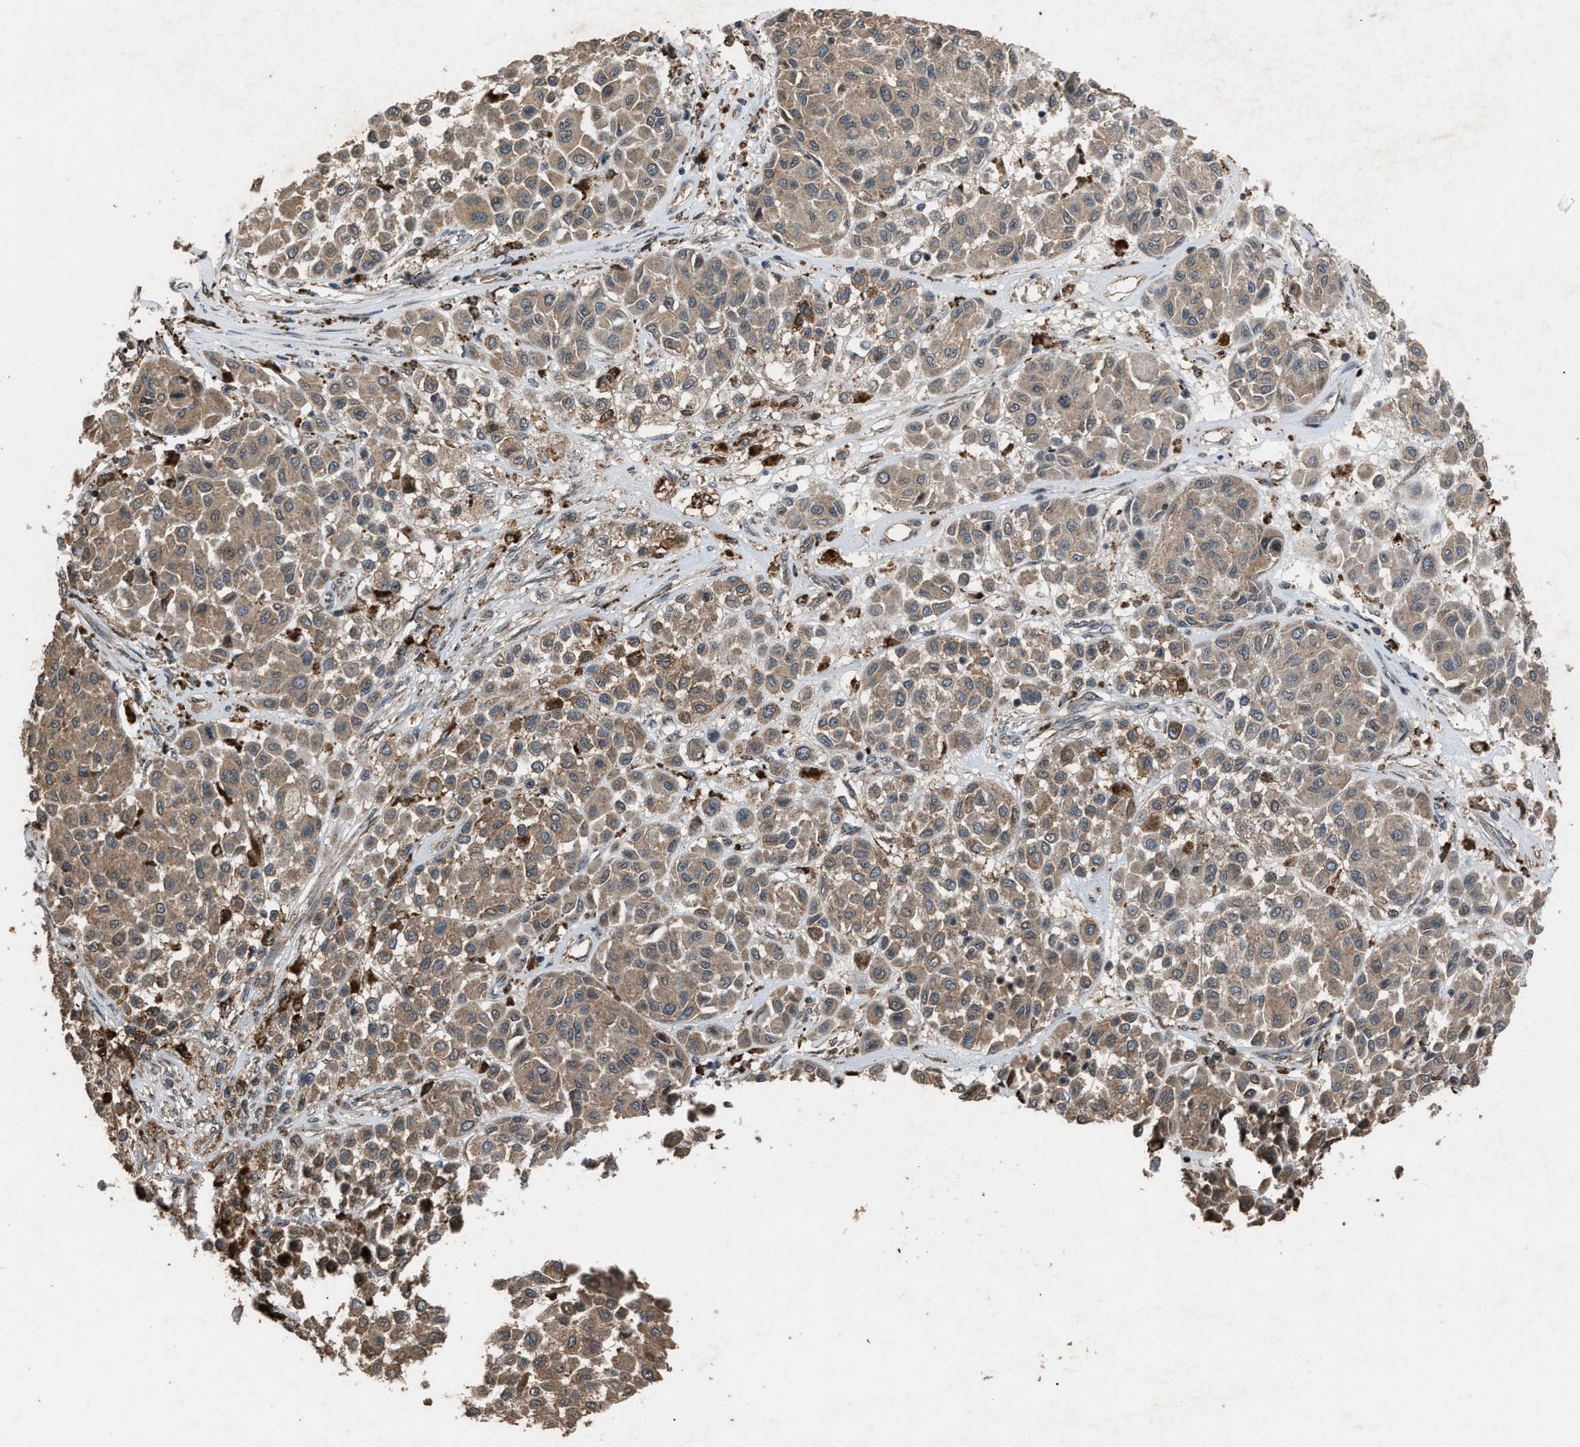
{"staining": {"intensity": "moderate", "quantity": ">75%", "location": "cytoplasmic/membranous"}, "tissue": "melanoma", "cell_type": "Tumor cells", "image_type": "cancer", "snomed": [{"axis": "morphology", "description": "Malignant melanoma, Metastatic site"}, {"axis": "topography", "description": "Soft tissue"}], "caption": "IHC micrograph of human melanoma stained for a protein (brown), which demonstrates medium levels of moderate cytoplasmic/membranous positivity in about >75% of tumor cells.", "gene": "PSMD1", "patient": {"sex": "male", "age": 41}}